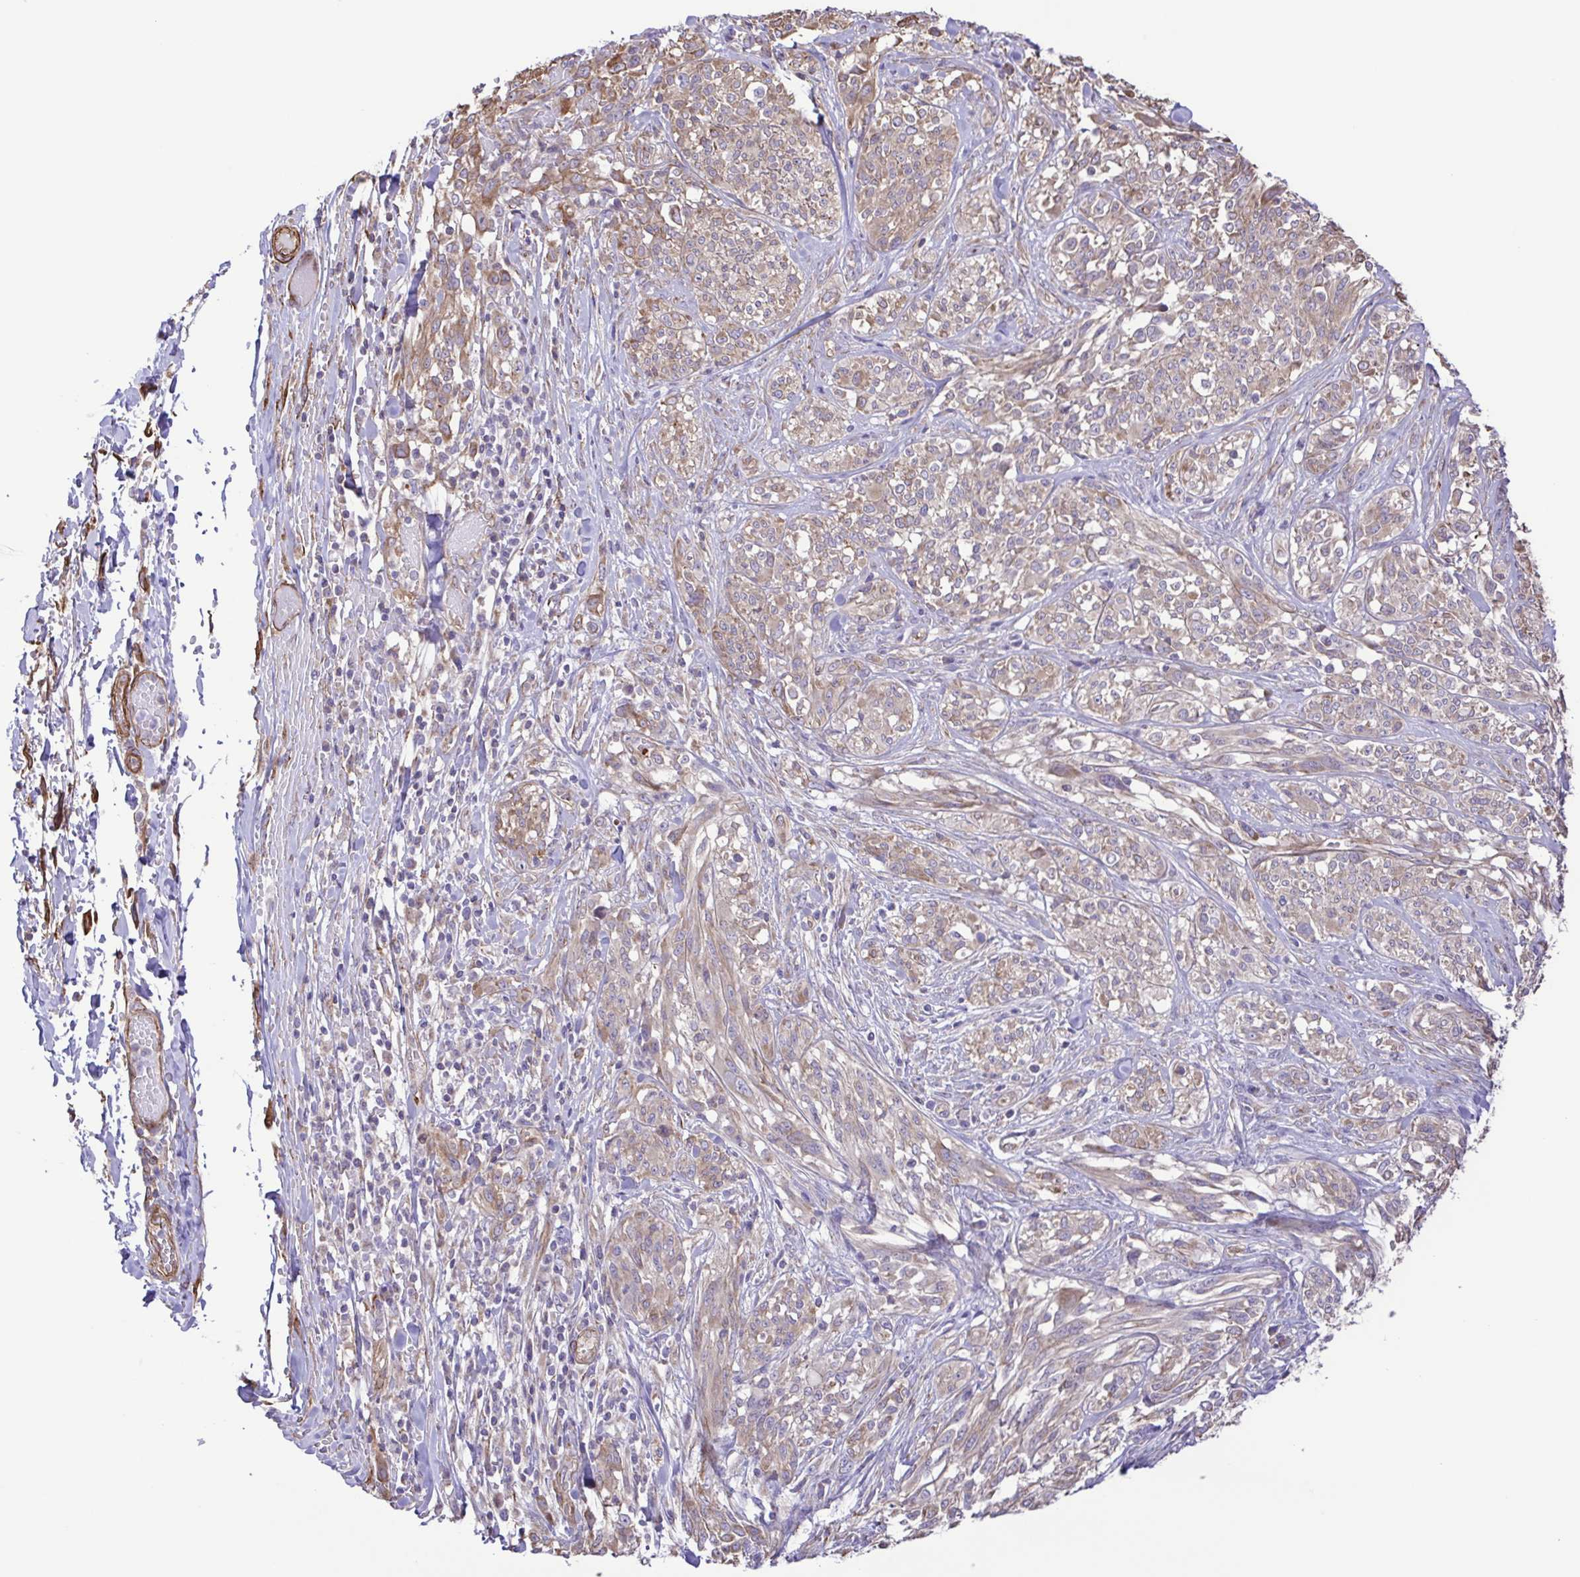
{"staining": {"intensity": "weak", "quantity": "25%-75%", "location": "cytoplasmic/membranous"}, "tissue": "melanoma", "cell_type": "Tumor cells", "image_type": "cancer", "snomed": [{"axis": "morphology", "description": "Malignant melanoma, NOS"}, {"axis": "topography", "description": "Skin"}], "caption": "Protein expression analysis of malignant melanoma exhibits weak cytoplasmic/membranous expression in about 25%-75% of tumor cells.", "gene": "FLT1", "patient": {"sex": "female", "age": 91}}